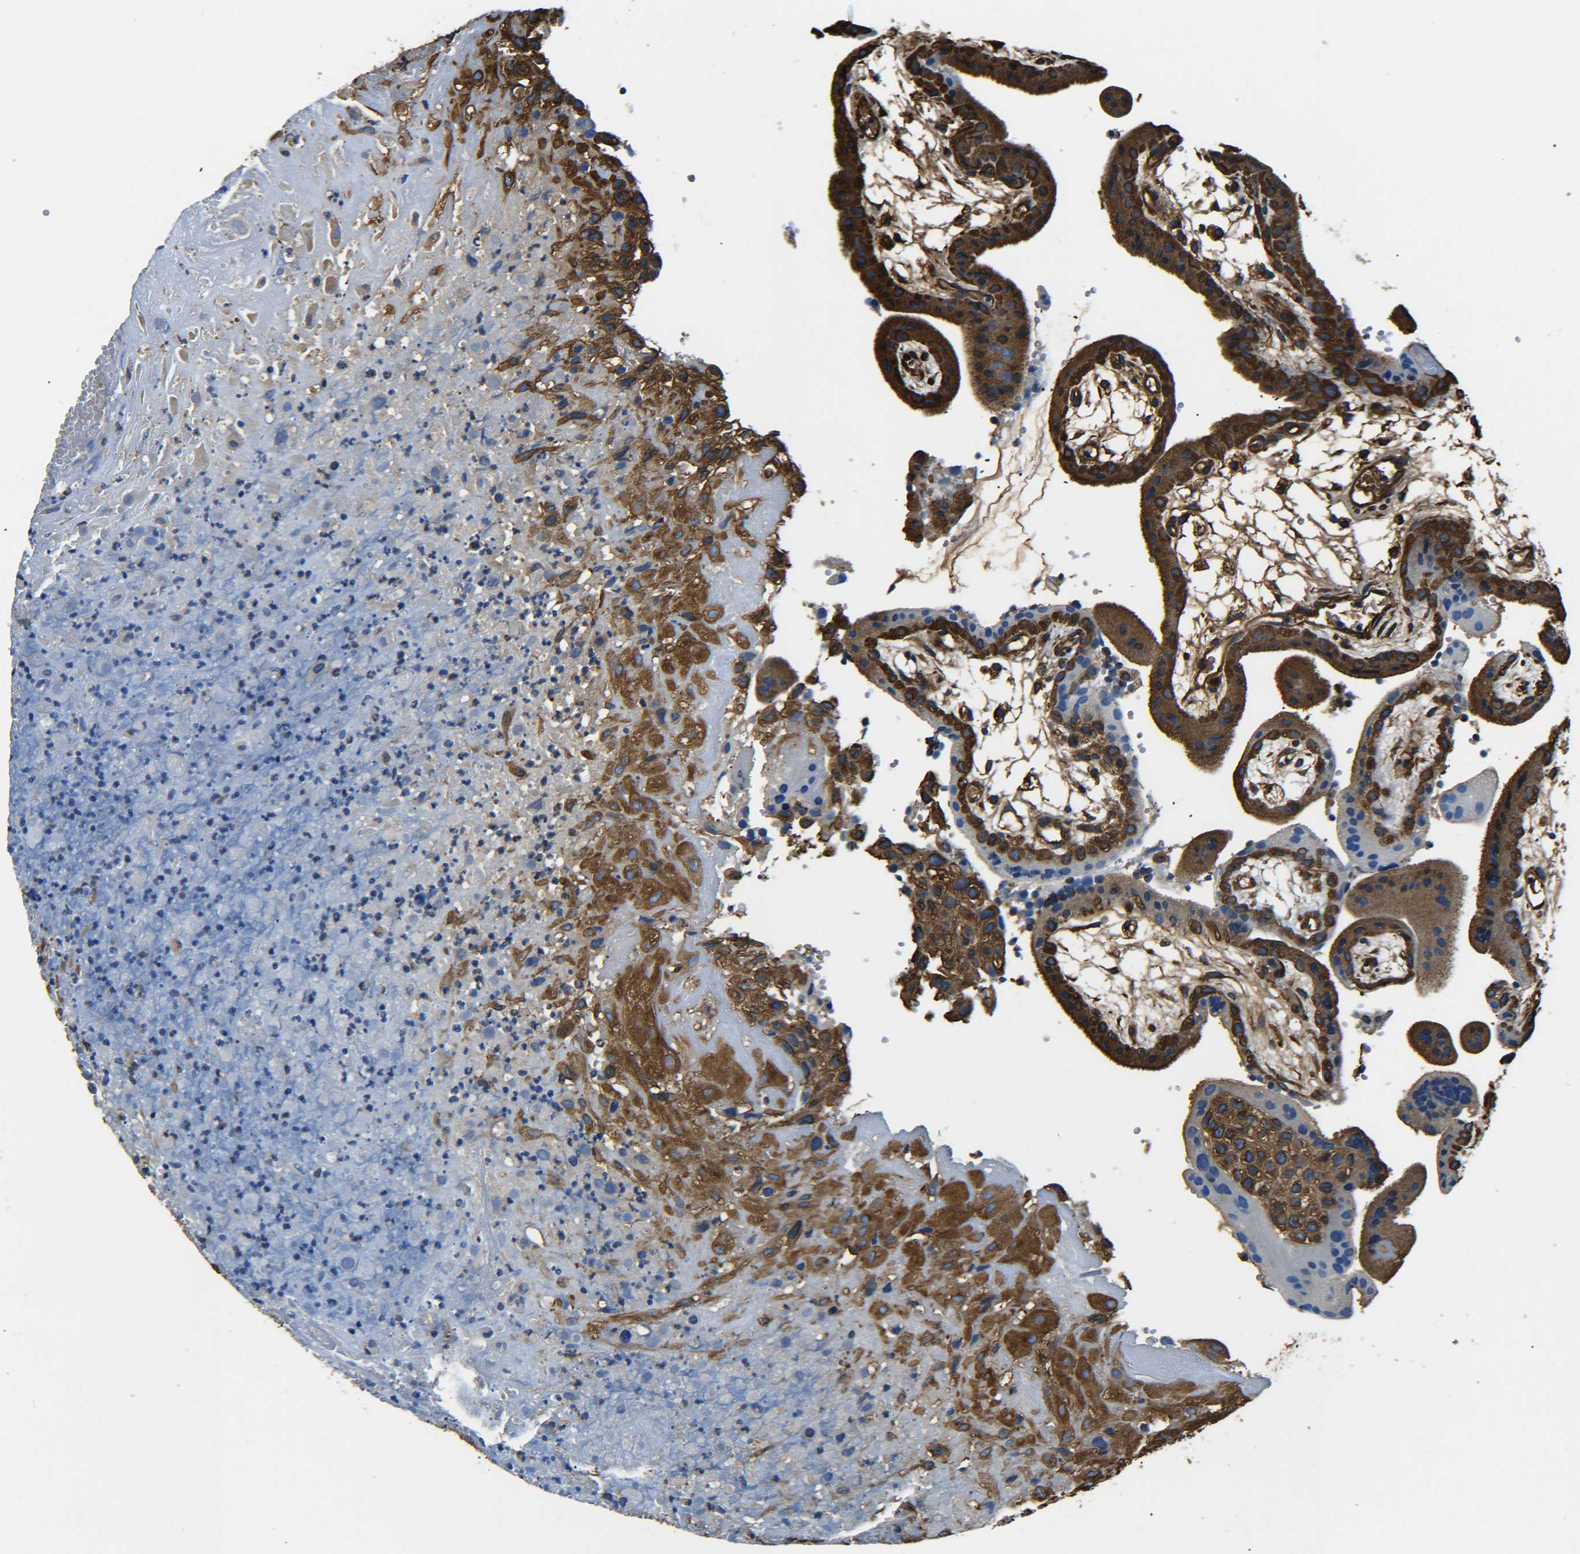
{"staining": {"intensity": "strong", "quantity": ">75%", "location": "cytoplasmic/membranous"}, "tissue": "placenta", "cell_type": "Decidual cells", "image_type": "normal", "snomed": [{"axis": "morphology", "description": "Normal tissue, NOS"}, {"axis": "topography", "description": "Placenta"}], "caption": "Strong cytoplasmic/membranous protein expression is seen in approximately >75% of decidual cells in placenta. Nuclei are stained in blue.", "gene": "TUBB", "patient": {"sex": "female", "age": 18}}